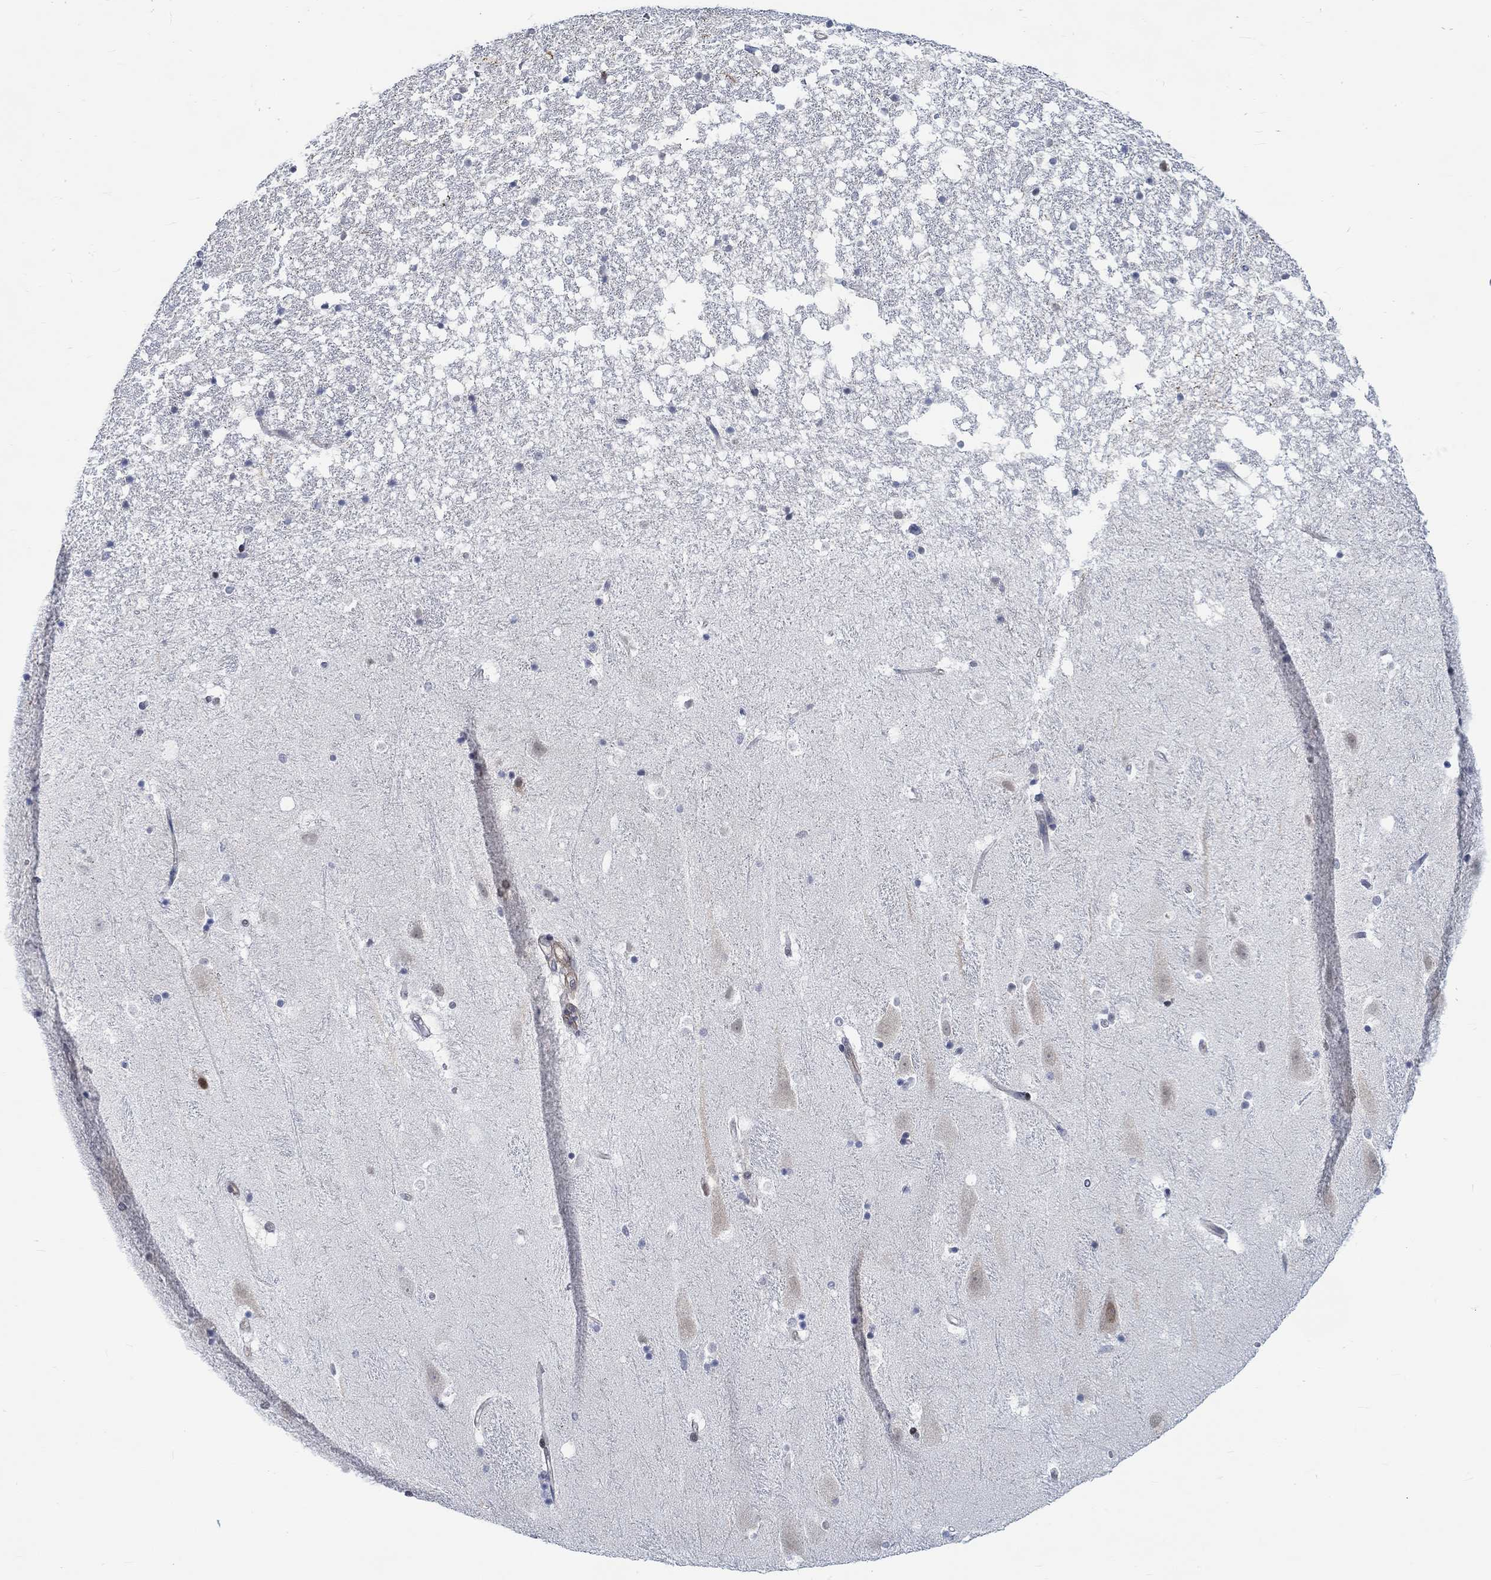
{"staining": {"intensity": "strong", "quantity": "<25%", "location": "nuclear"}, "tissue": "hippocampus", "cell_type": "Glial cells", "image_type": "normal", "snomed": [{"axis": "morphology", "description": "Normal tissue, NOS"}, {"axis": "topography", "description": "Hippocampus"}], "caption": "Approximately <25% of glial cells in unremarkable hippocampus demonstrate strong nuclear protein staining as visualized by brown immunohistochemical staining.", "gene": "KCNH8", "patient": {"sex": "male", "age": 49}}